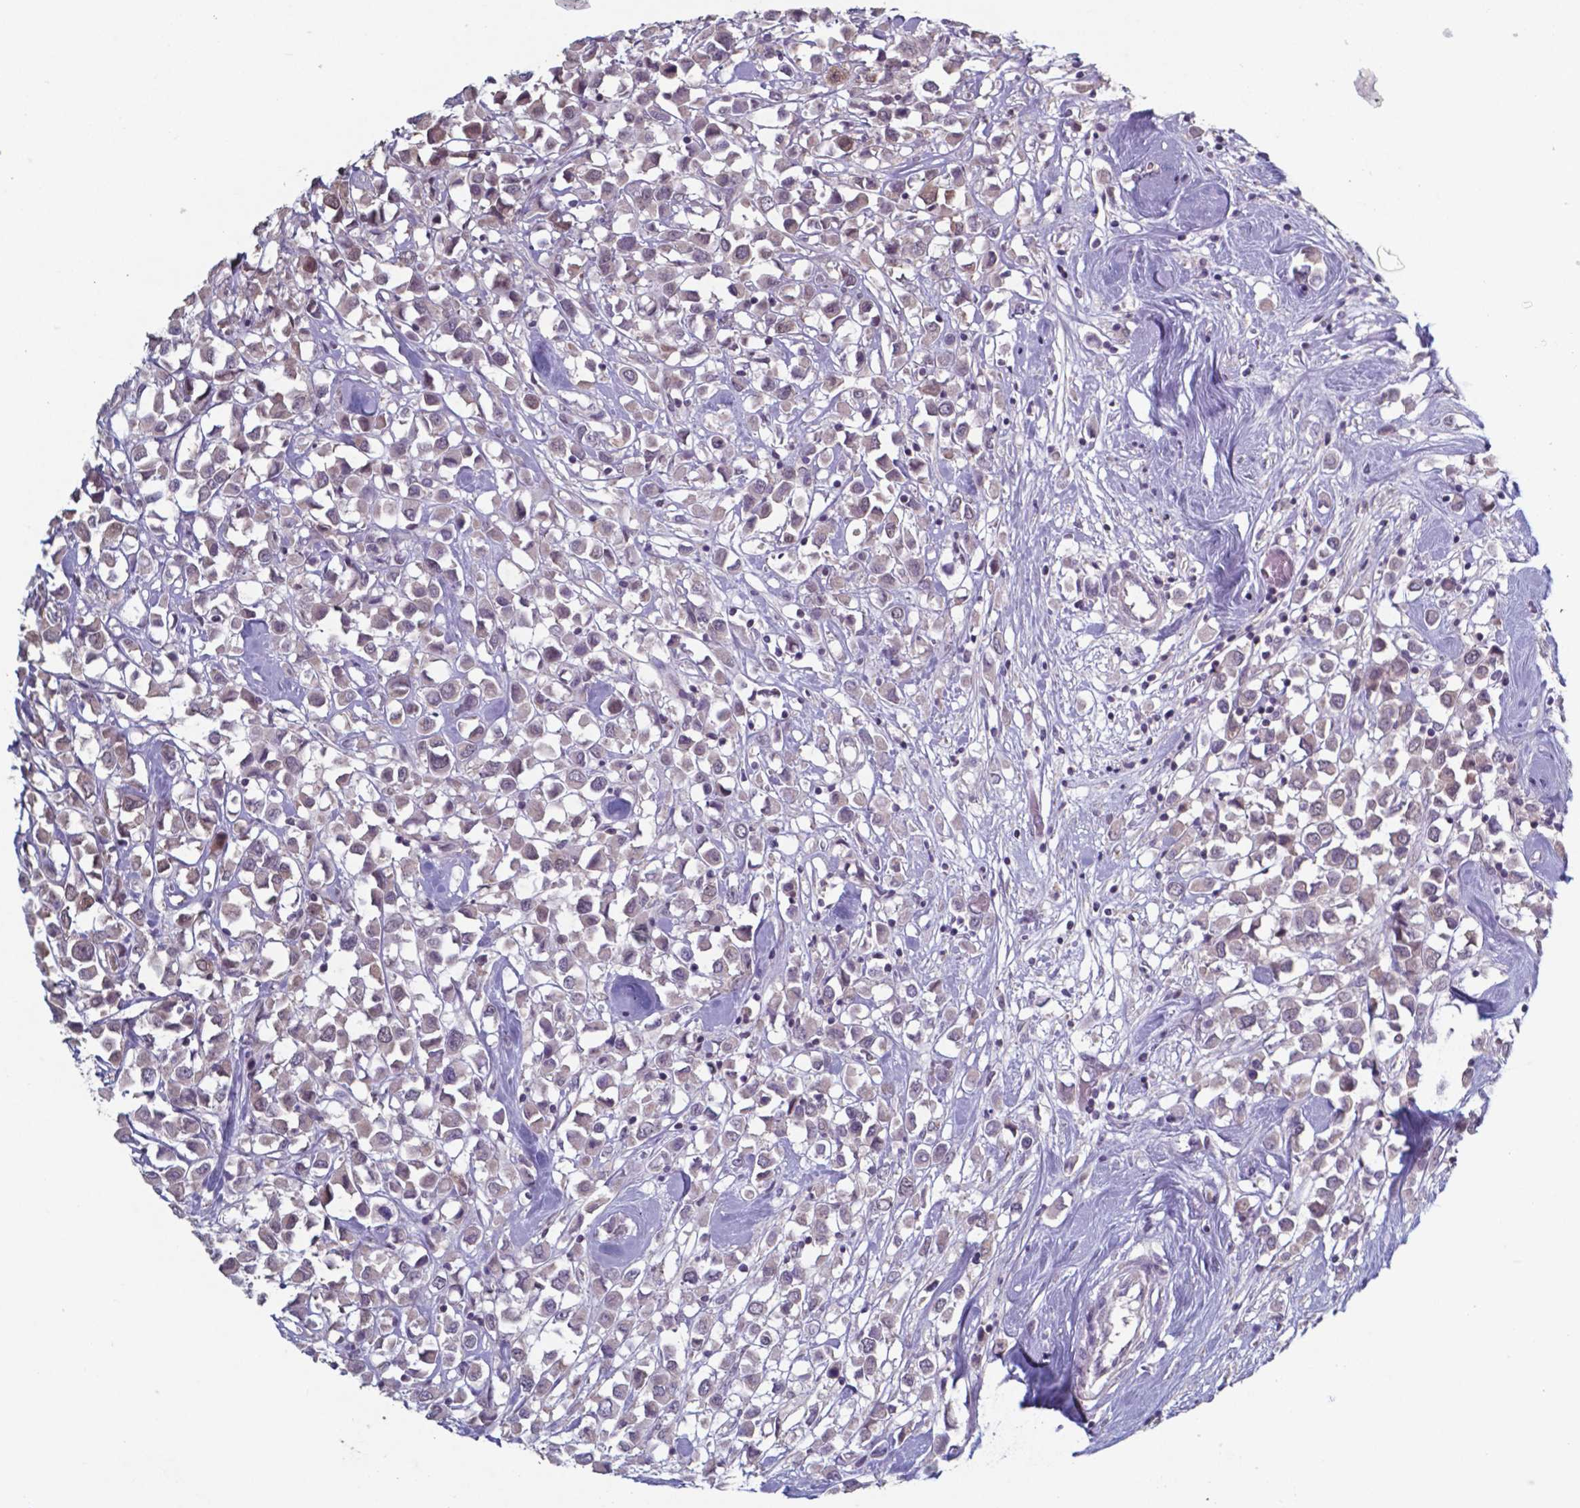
{"staining": {"intensity": "weak", "quantity": "<25%", "location": "nuclear"}, "tissue": "breast cancer", "cell_type": "Tumor cells", "image_type": "cancer", "snomed": [{"axis": "morphology", "description": "Duct carcinoma"}, {"axis": "topography", "description": "Breast"}], "caption": "Immunohistochemical staining of human breast cancer exhibits no significant expression in tumor cells. (DAB (3,3'-diaminobenzidine) immunohistochemistry (IHC), high magnification).", "gene": "TDP2", "patient": {"sex": "female", "age": 61}}